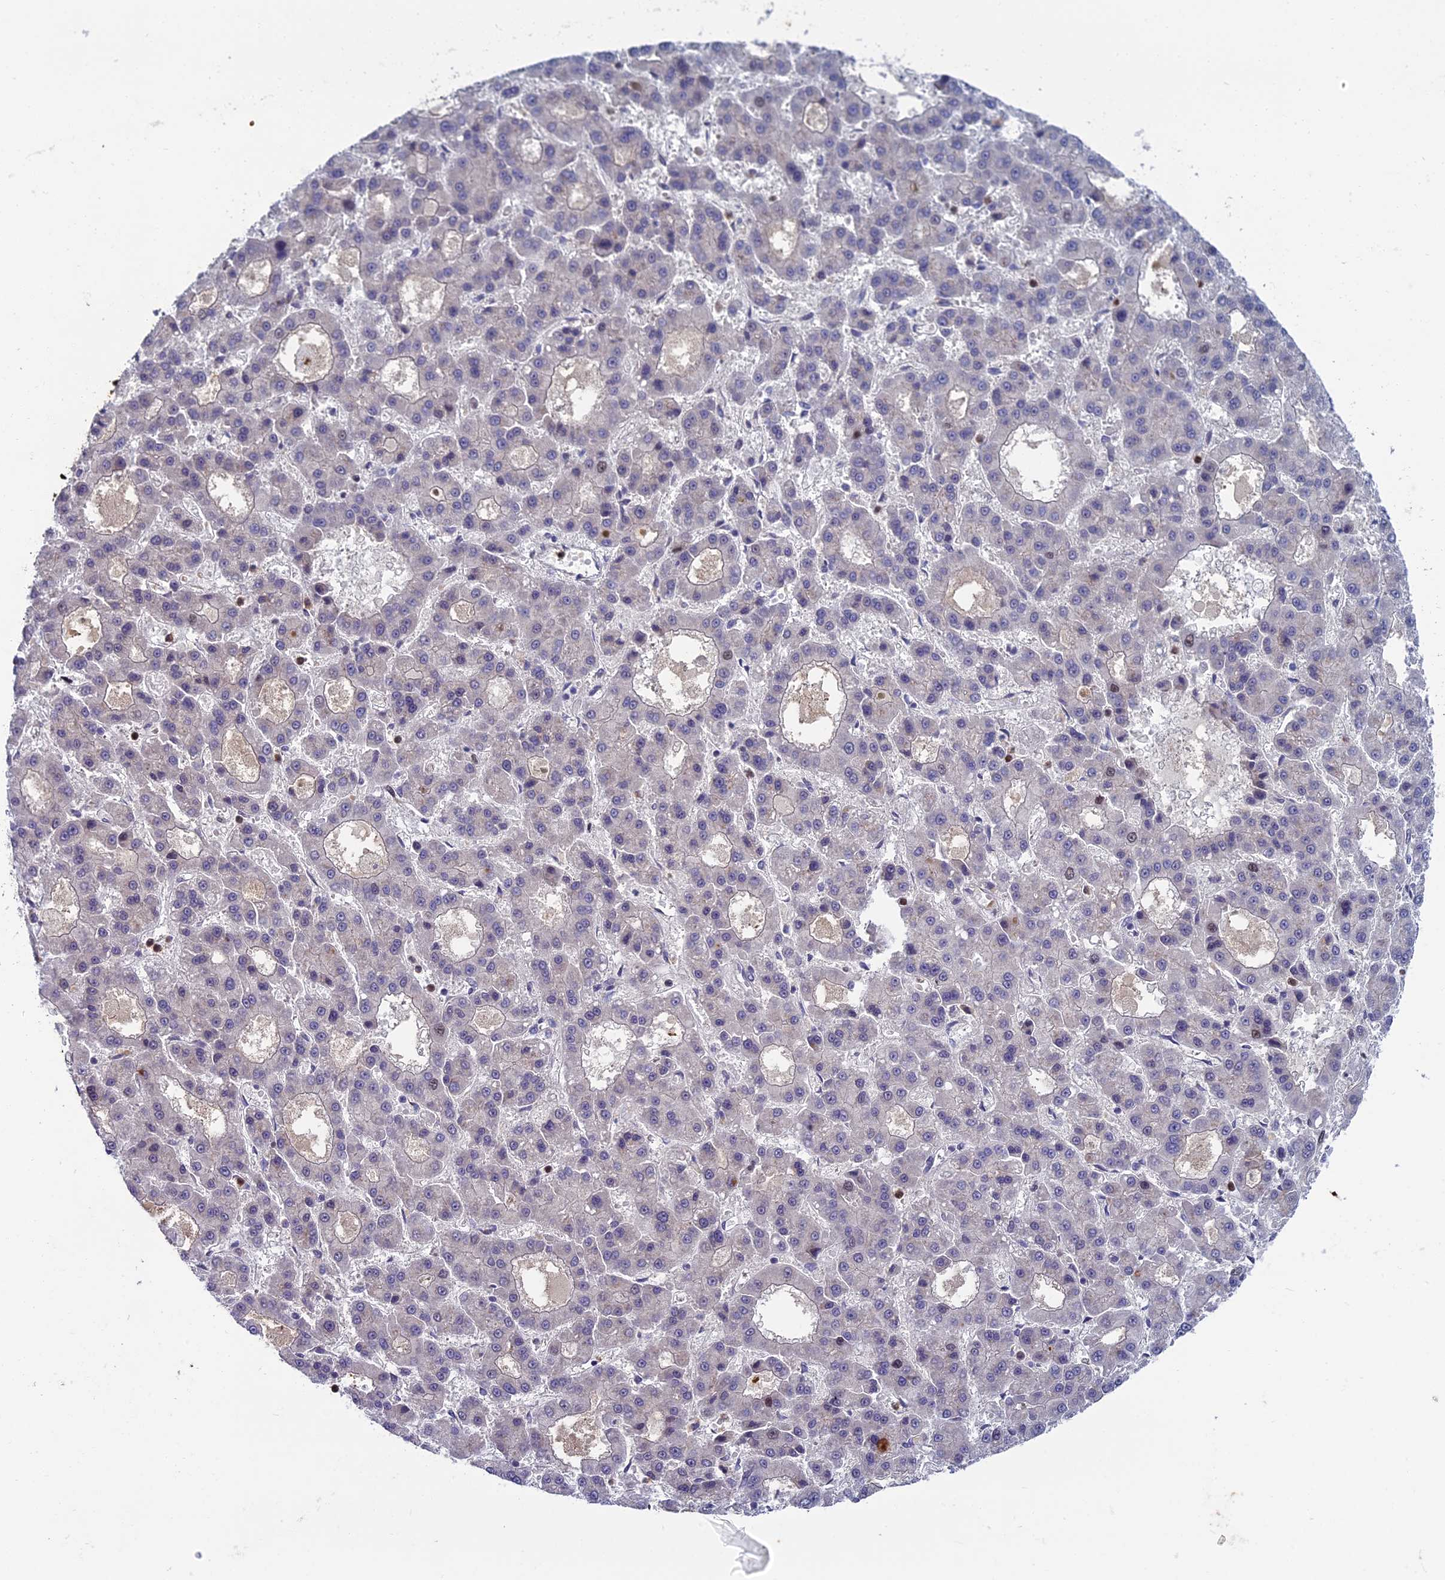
{"staining": {"intensity": "negative", "quantity": "none", "location": "none"}, "tissue": "liver cancer", "cell_type": "Tumor cells", "image_type": "cancer", "snomed": [{"axis": "morphology", "description": "Carcinoma, Hepatocellular, NOS"}, {"axis": "topography", "description": "Liver"}], "caption": "IHC image of liver hepatocellular carcinoma stained for a protein (brown), which reveals no expression in tumor cells.", "gene": "LIG1", "patient": {"sex": "male", "age": 70}}